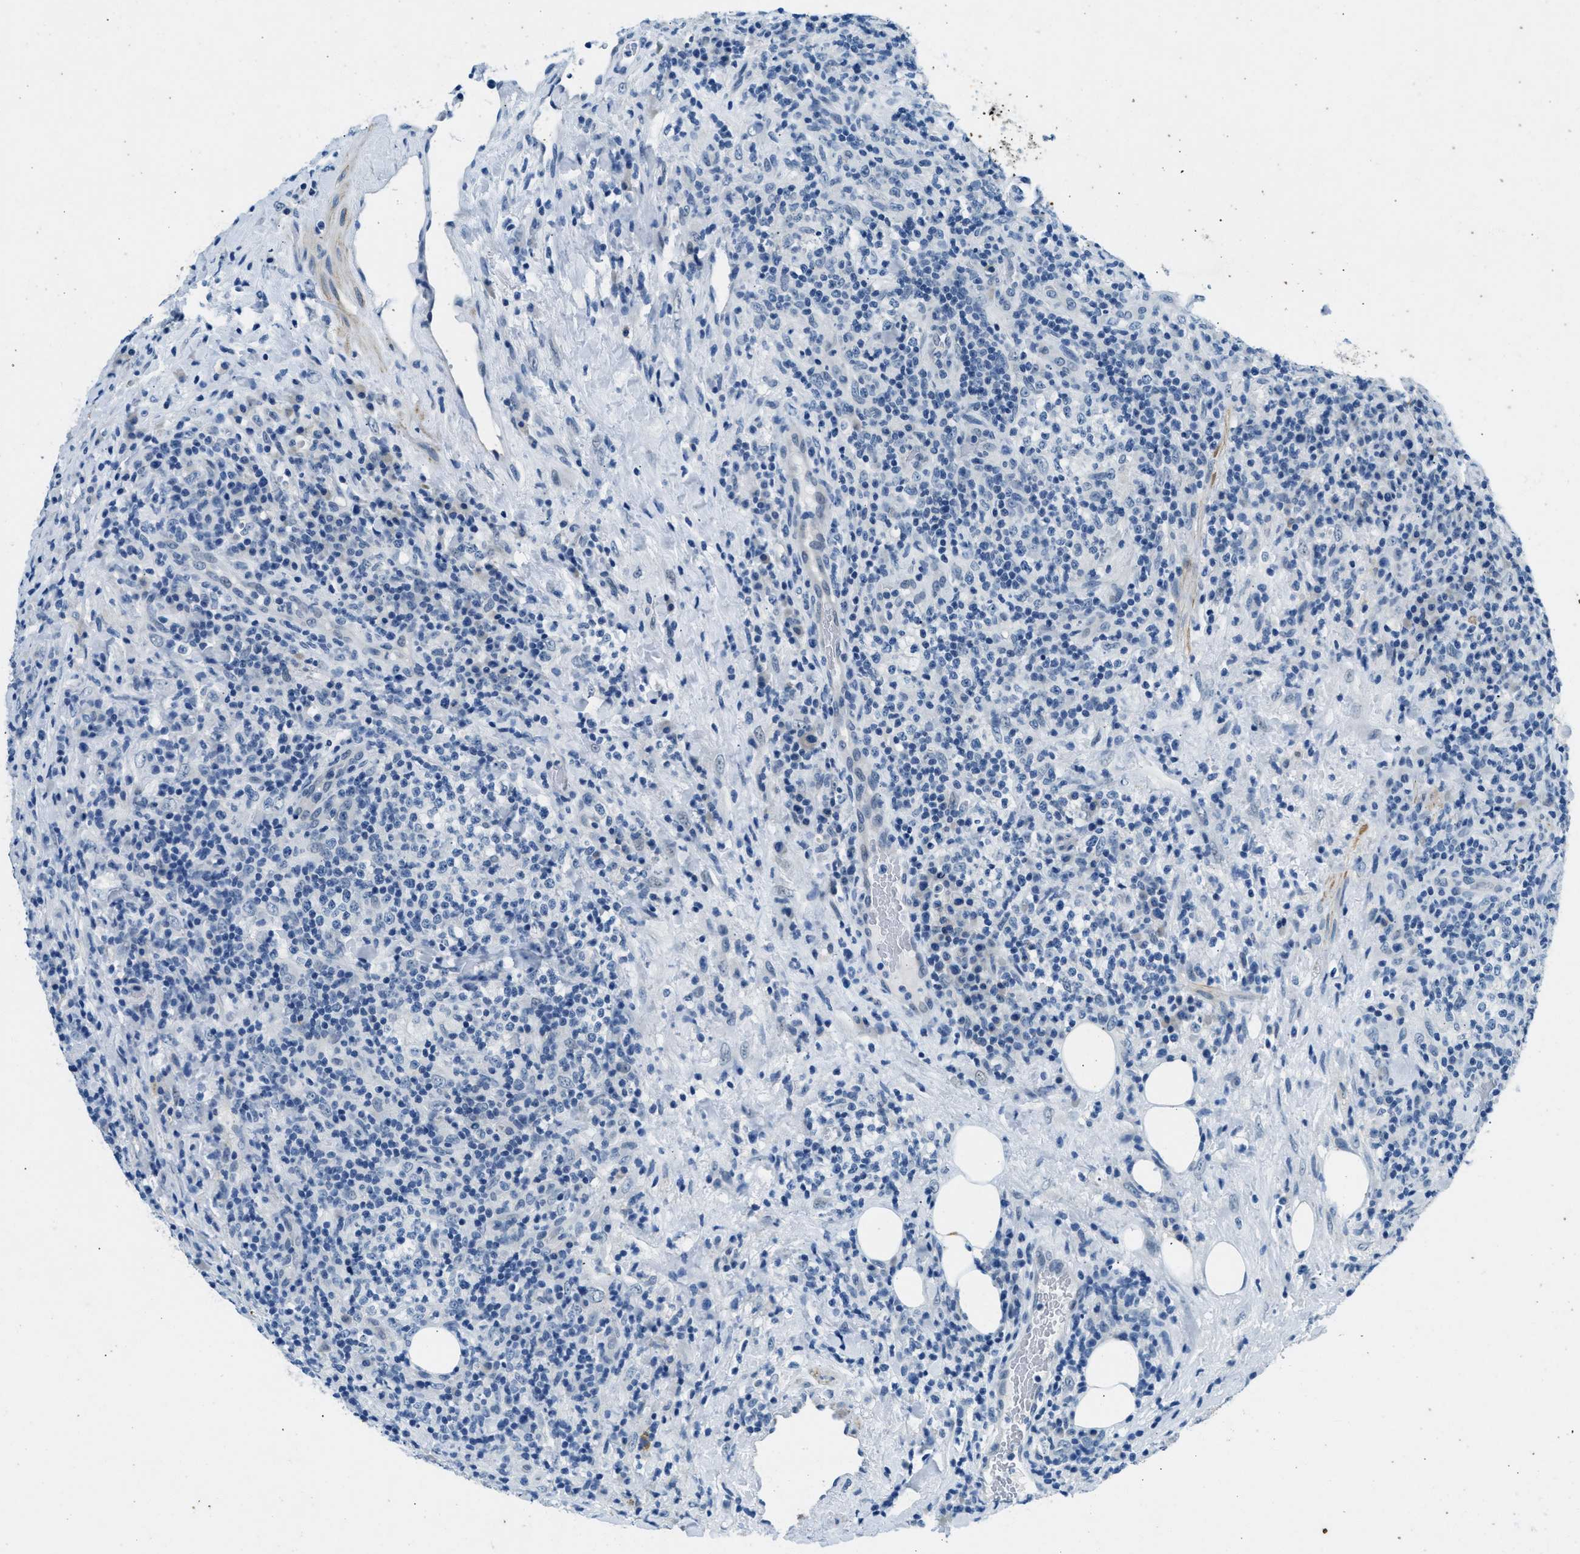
{"staining": {"intensity": "negative", "quantity": "none", "location": "none"}, "tissue": "lymphoma", "cell_type": "Tumor cells", "image_type": "cancer", "snomed": [{"axis": "morphology", "description": "Malignant lymphoma, non-Hodgkin's type, High grade"}, {"axis": "topography", "description": "Lymph node"}], "caption": "IHC histopathology image of neoplastic tissue: human lymphoma stained with DAB (3,3'-diaminobenzidine) displays no significant protein positivity in tumor cells. (Stains: DAB immunohistochemistry (IHC) with hematoxylin counter stain, Microscopy: brightfield microscopy at high magnification).", "gene": "CFAP20", "patient": {"sex": "female", "age": 76}}